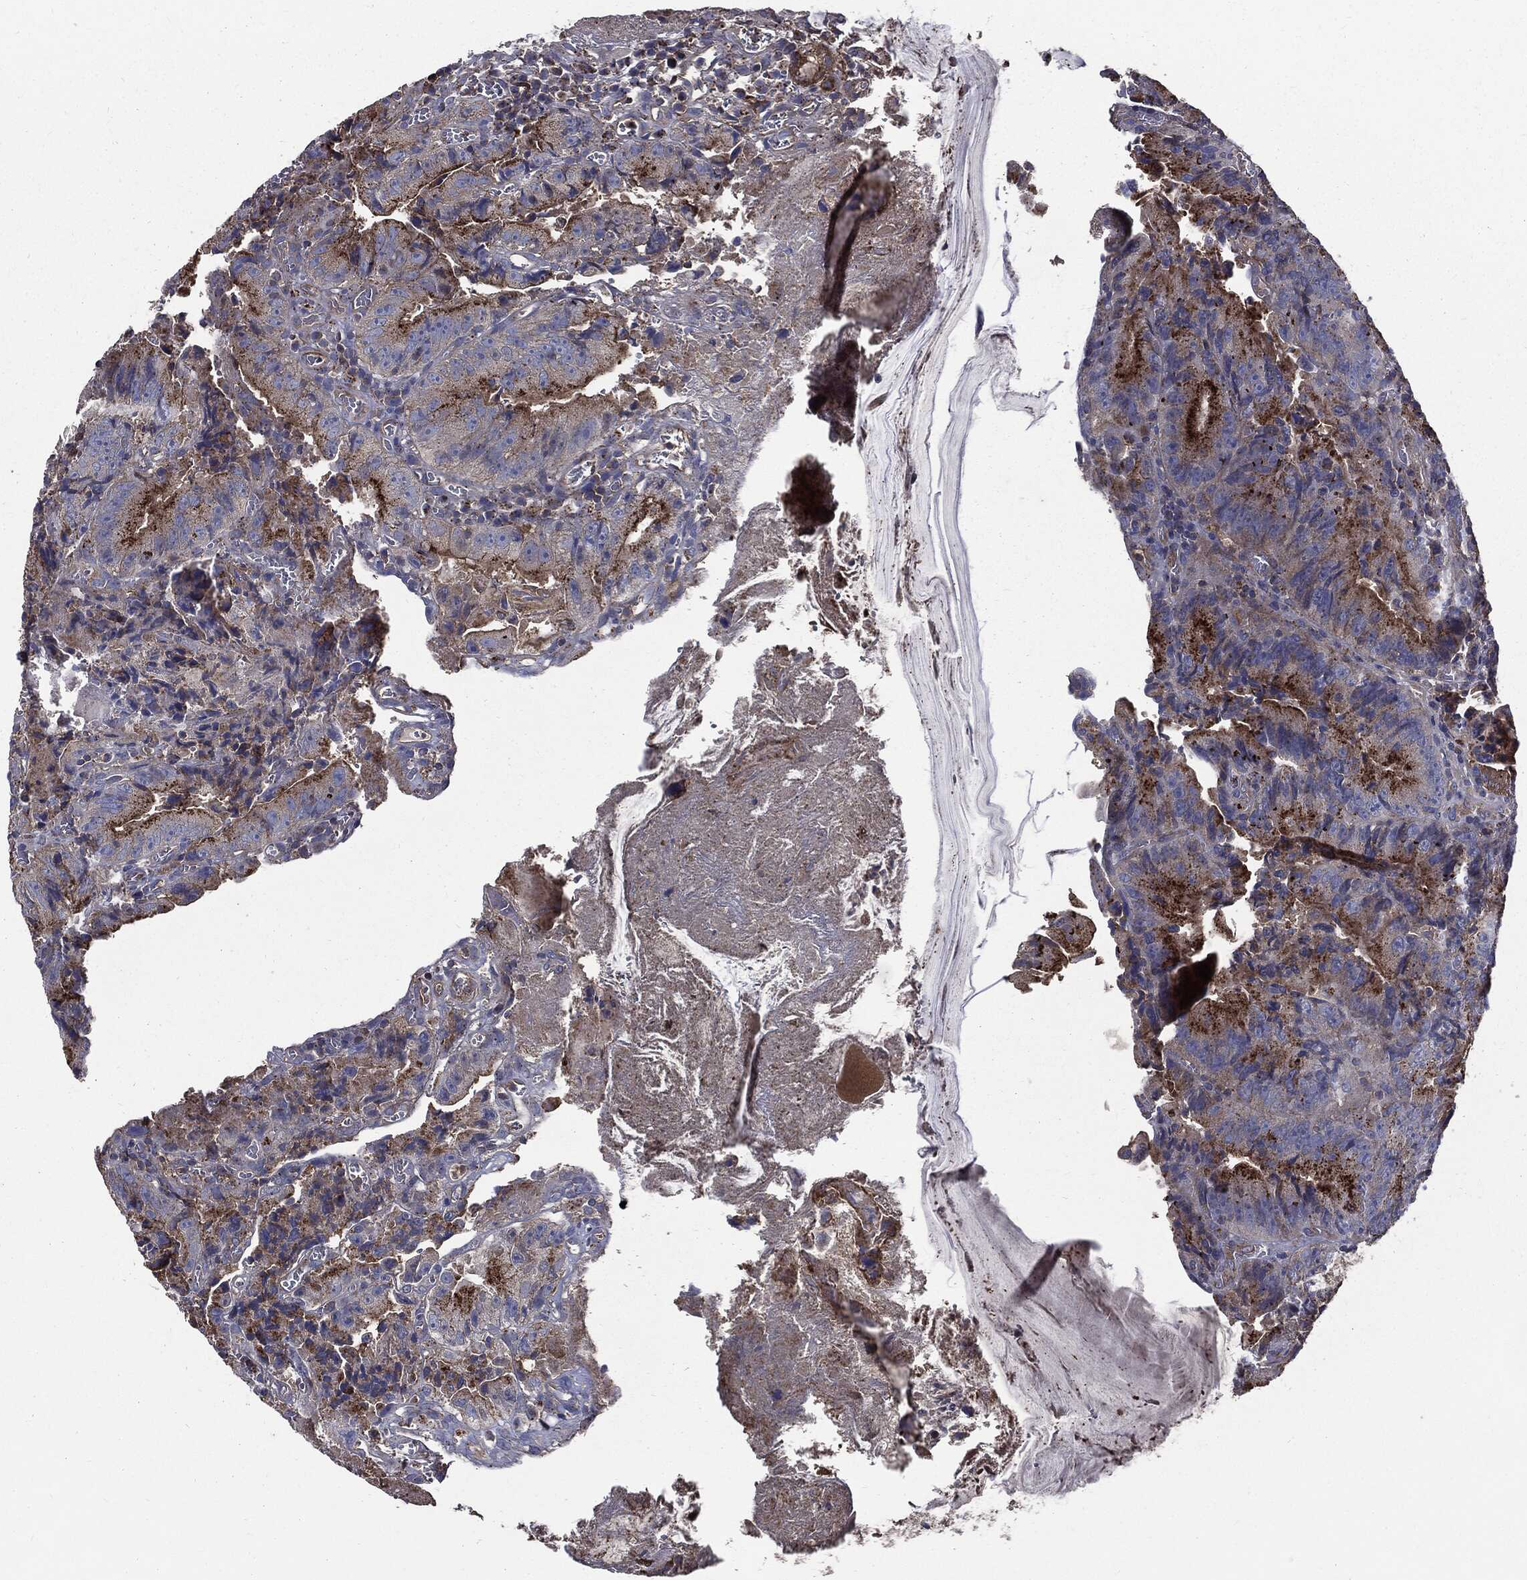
{"staining": {"intensity": "strong", "quantity": "25%-75%", "location": "cytoplasmic/membranous"}, "tissue": "colorectal cancer", "cell_type": "Tumor cells", "image_type": "cancer", "snomed": [{"axis": "morphology", "description": "Adenocarcinoma, NOS"}, {"axis": "topography", "description": "Colon"}], "caption": "Protein expression analysis of colorectal adenocarcinoma reveals strong cytoplasmic/membranous expression in about 25%-75% of tumor cells.", "gene": "PDCD6IP", "patient": {"sex": "female", "age": 86}}